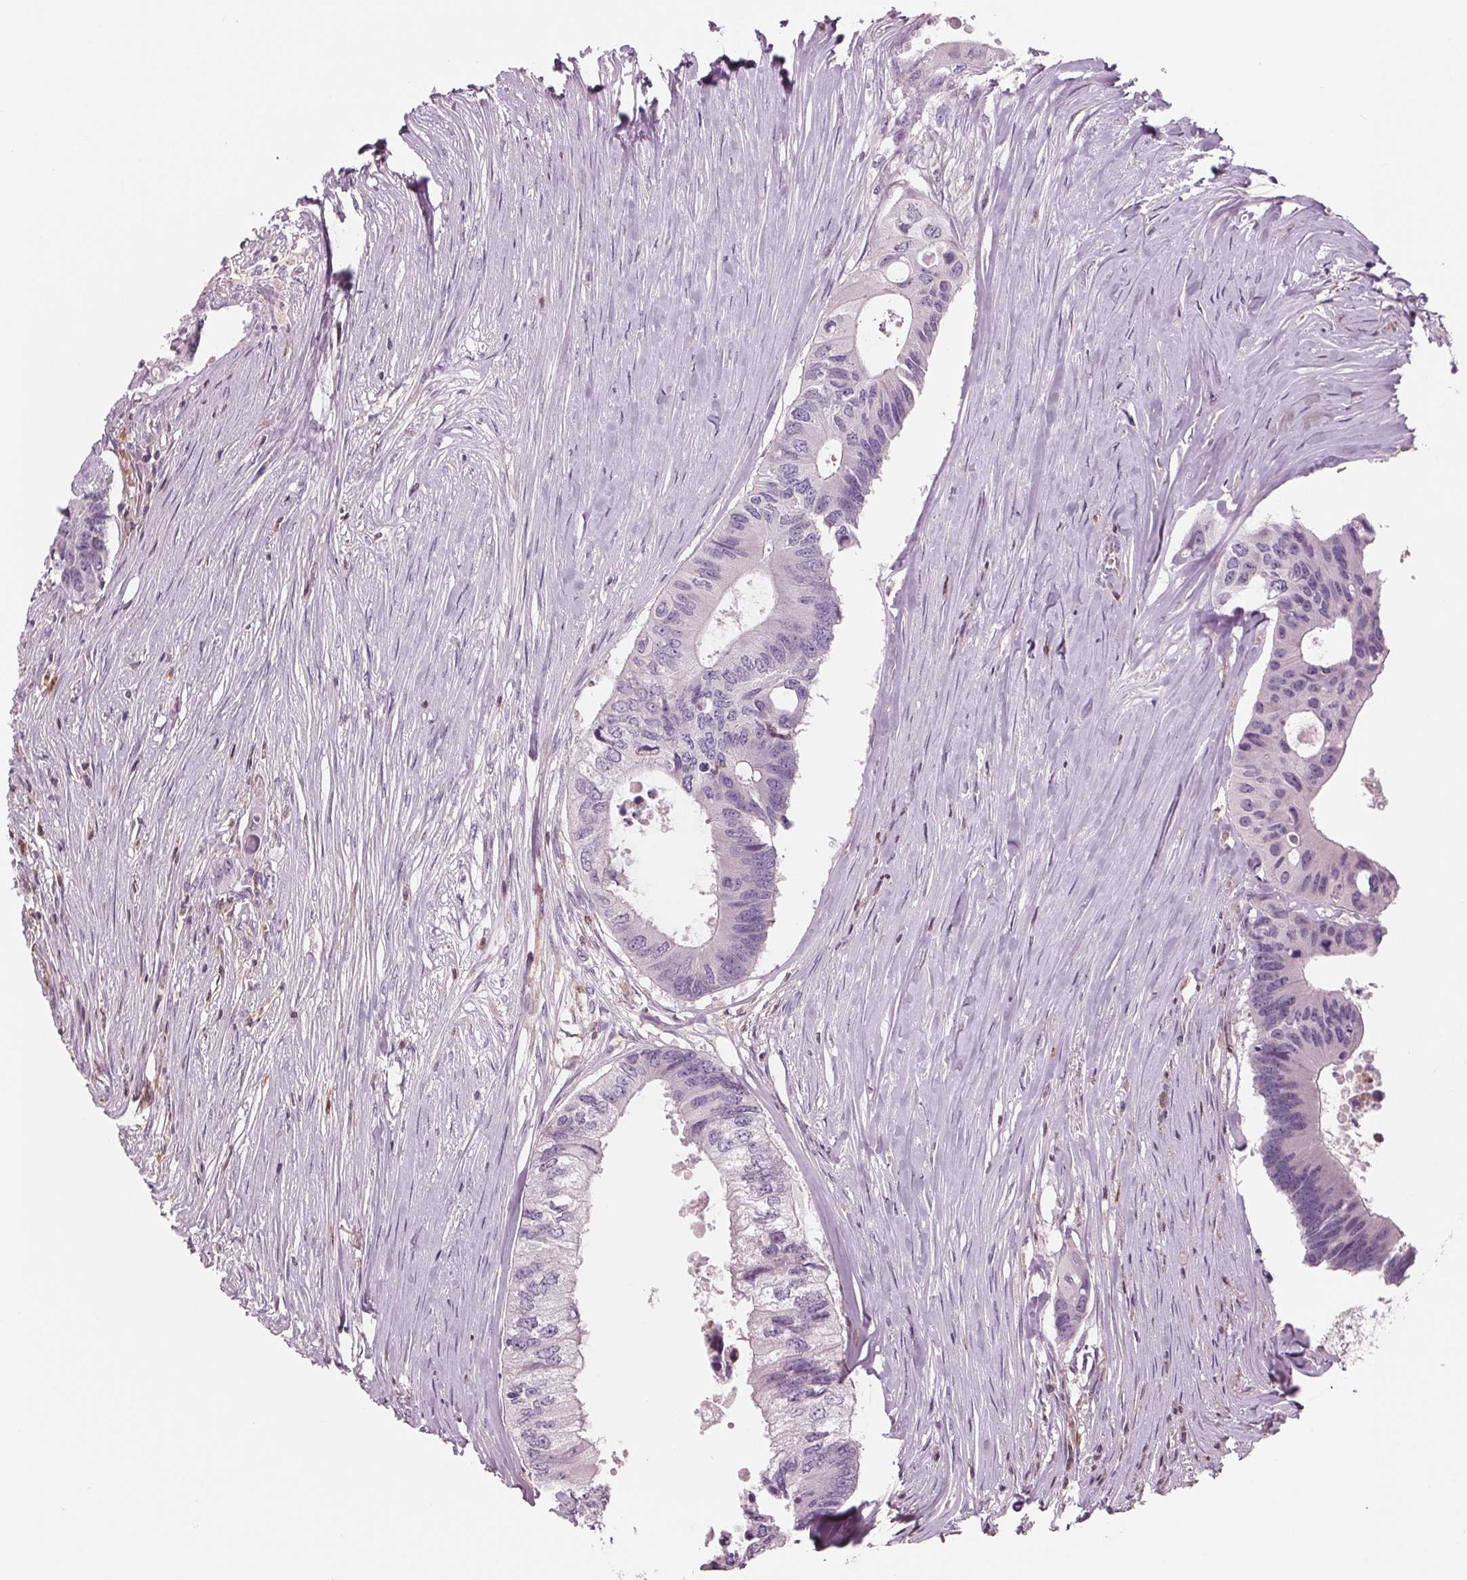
{"staining": {"intensity": "negative", "quantity": "none", "location": "none"}, "tissue": "colorectal cancer", "cell_type": "Tumor cells", "image_type": "cancer", "snomed": [{"axis": "morphology", "description": "Adenocarcinoma, NOS"}, {"axis": "topography", "description": "Colon"}], "caption": "Immunohistochemistry (IHC) image of neoplastic tissue: human colorectal cancer stained with DAB (3,3'-diaminobenzidine) demonstrates no significant protein staining in tumor cells.", "gene": "ARHGAP25", "patient": {"sex": "male", "age": 71}}